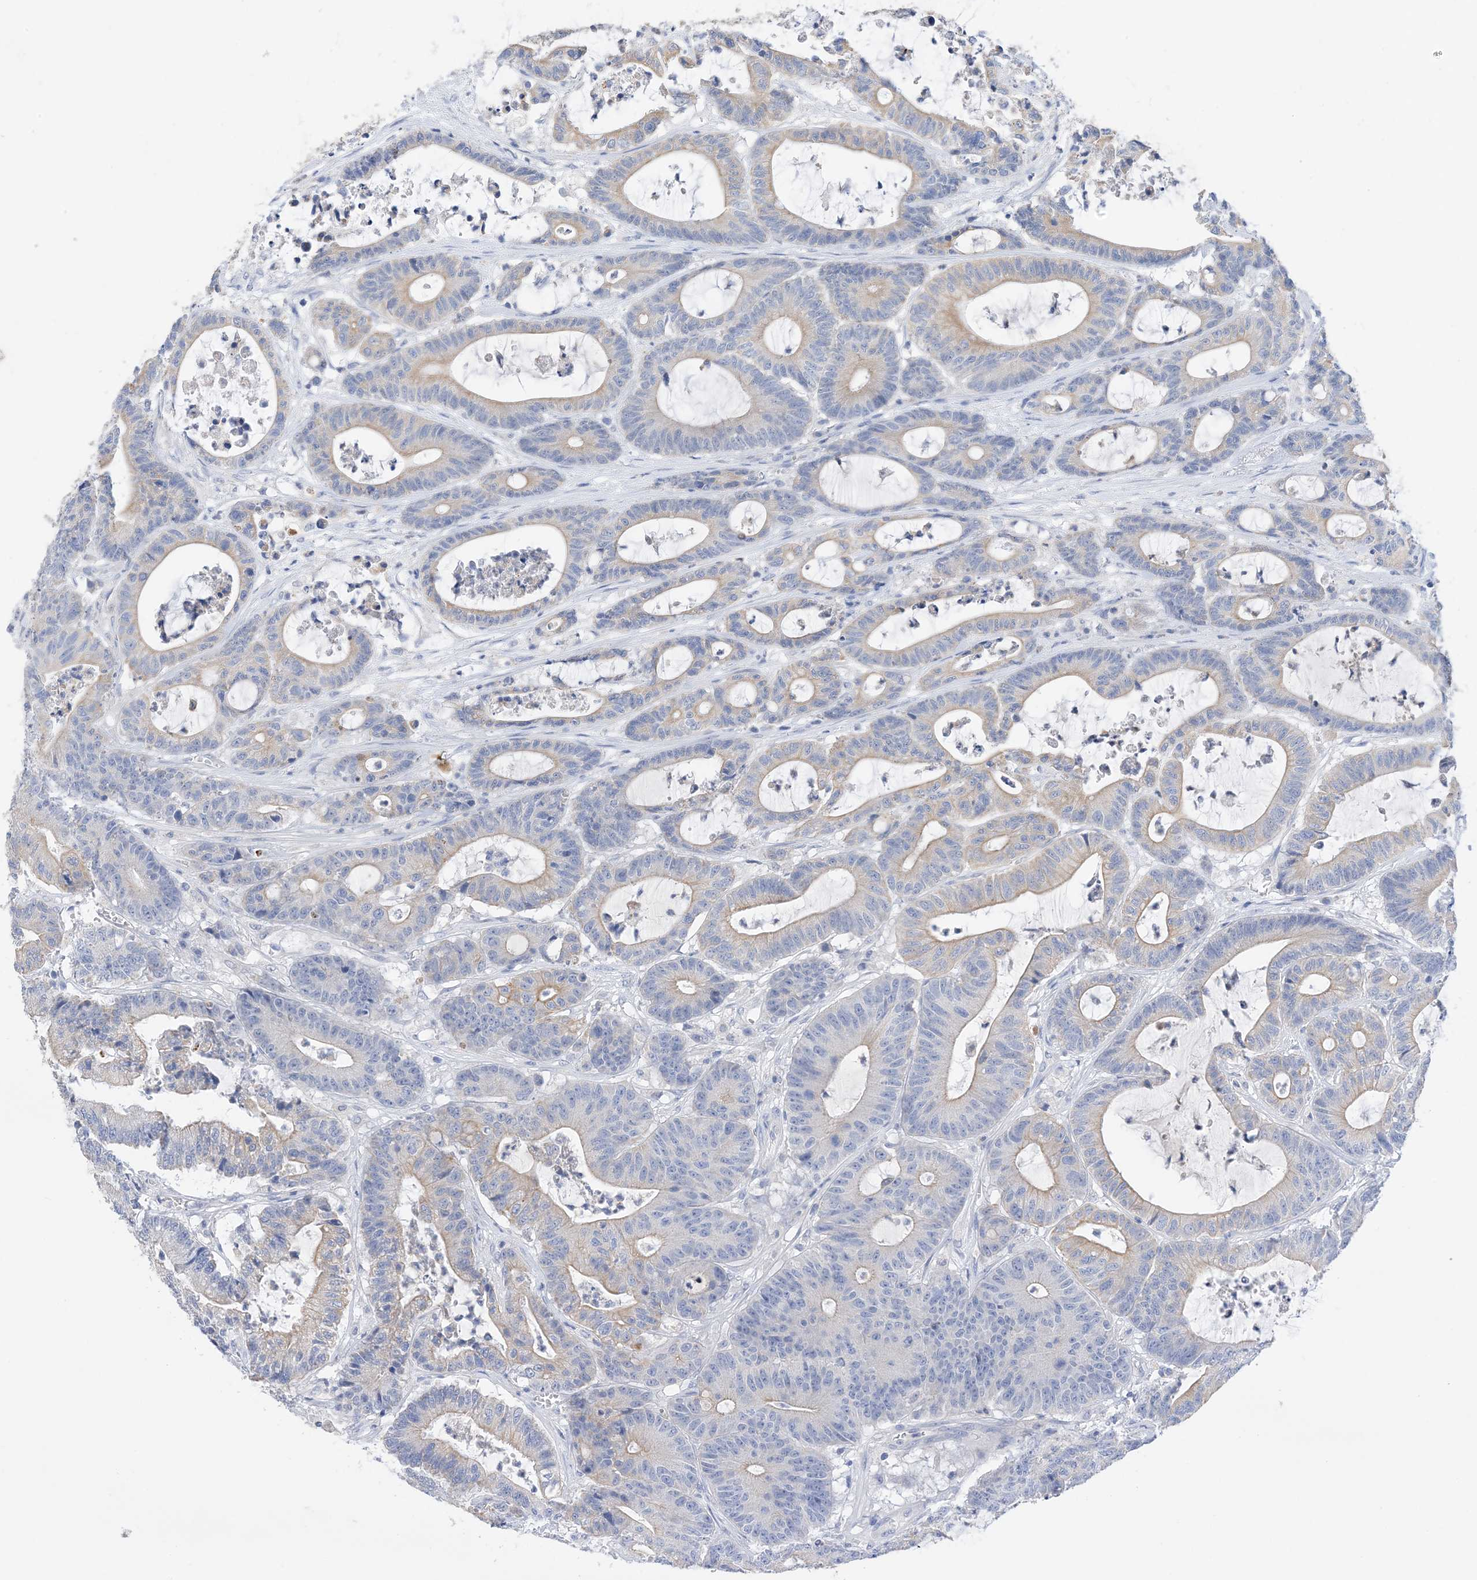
{"staining": {"intensity": "weak", "quantity": "25%-75%", "location": "cytoplasmic/membranous"}, "tissue": "colorectal cancer", "cell_type": "Tumor cells", "image_type": "cancer", "snomed": [{"axis": "morphology", "description": "Adenocarcinoma, NOS"}, {"axis": "topography", "description": "Colon"}], "caption": "Protein expression analysis of adenocarcinoma (colorectal) shows weak cytoplasmic/membranous expression in approximately 25%-75% of tumor cells.", "gene": "PLK4", "patient": {"sex": "female", "age": 84}}